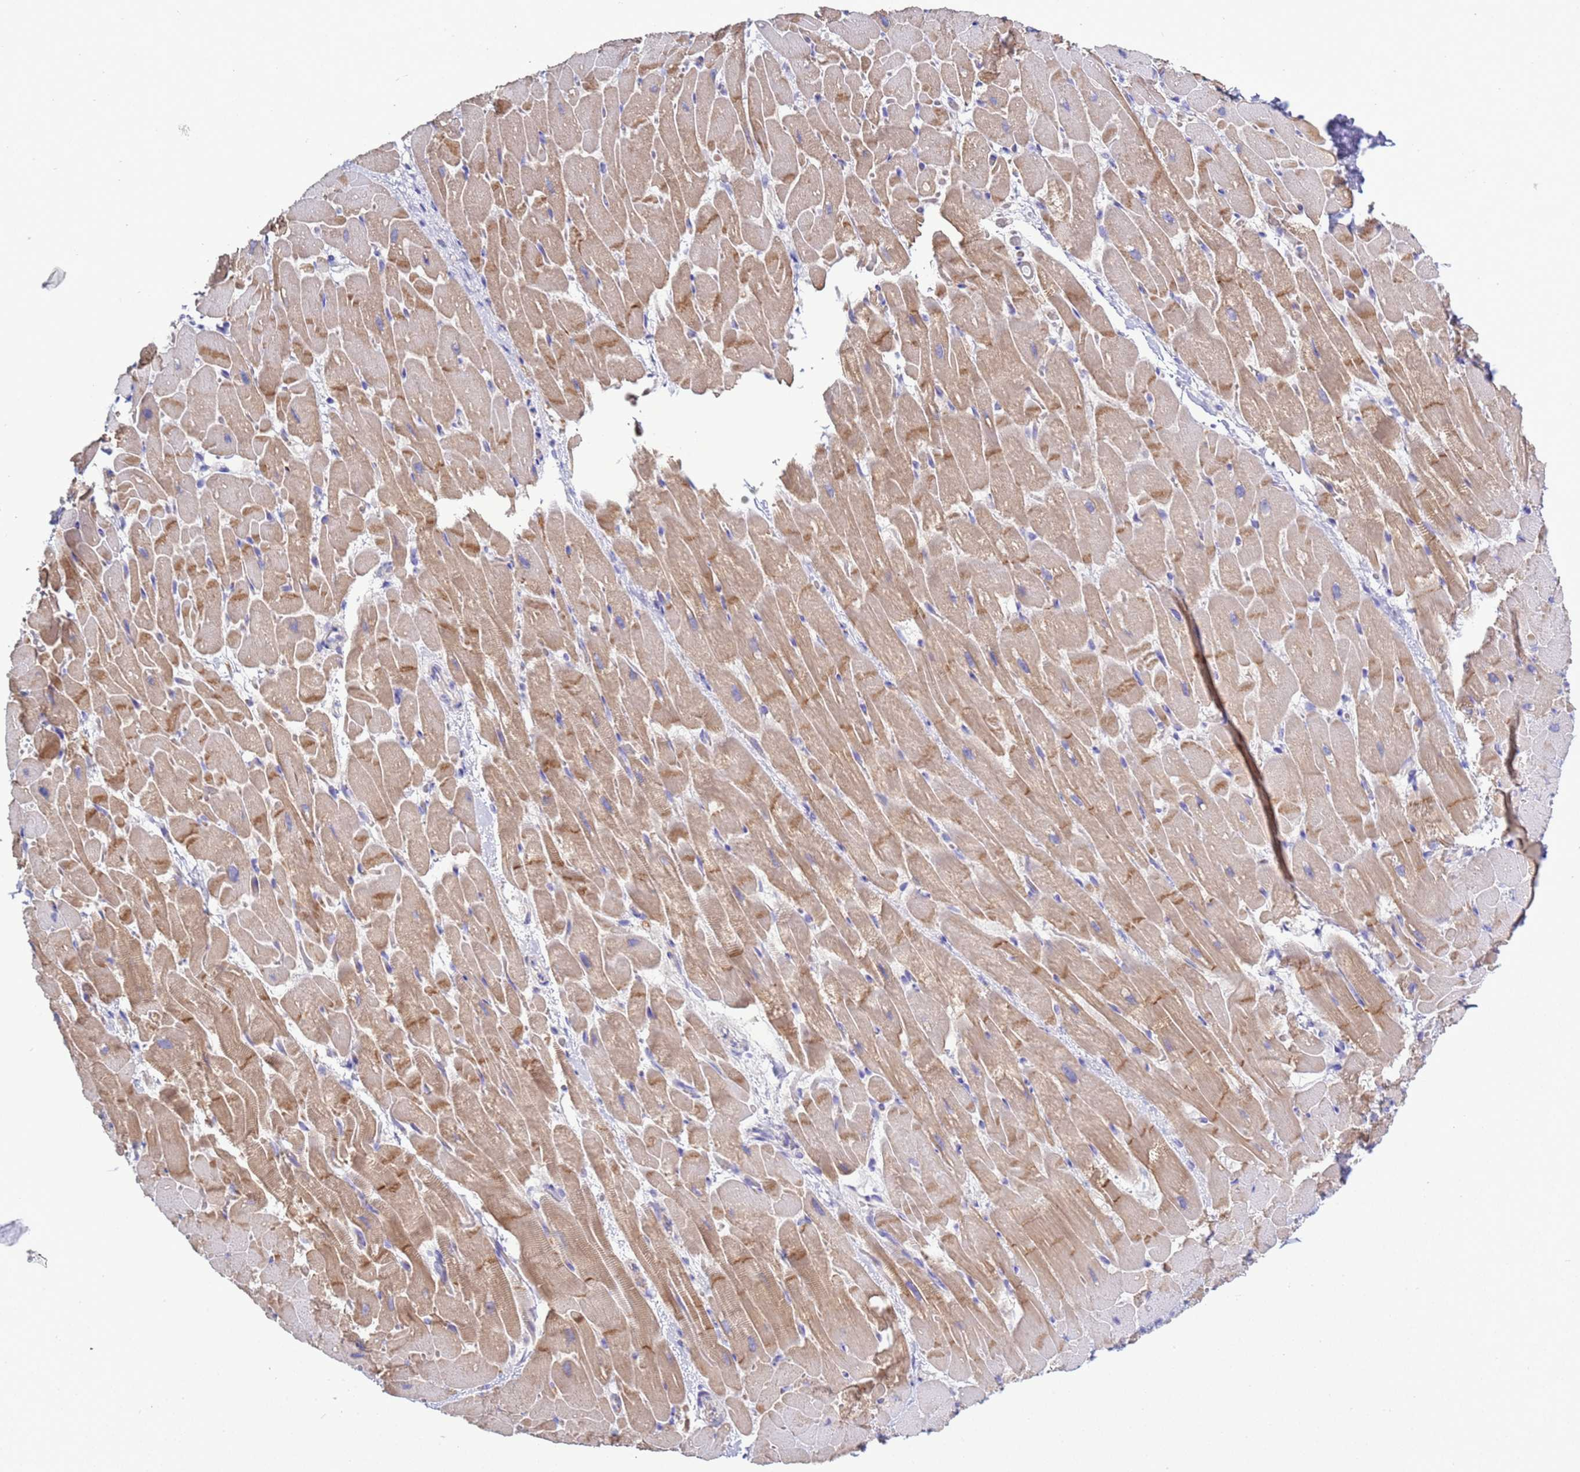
{"staining": {"intensity": "moderate", "quantity": "25%-75%", "location": "cytoplasmic/membranous"}, "tissue": "heart muscle", "cell_type": "Cardiomyocytes", "image_type": "normal", "snomed": [{"axis": "morphology", "description": "Normal tissue, NOS"}, {"axis": "topography", "description": "Heart"}], "caption": "Immunohistochemistry micrograph of unremarkable heart muscle stained for a protein (brown), which shows medium levels of moderate cytoplasmic/membranous positivity in about 25%-75% of cardiomyocytes.", "gene": "C4orf46", "patient": {"sex": "male", "age": 37}}